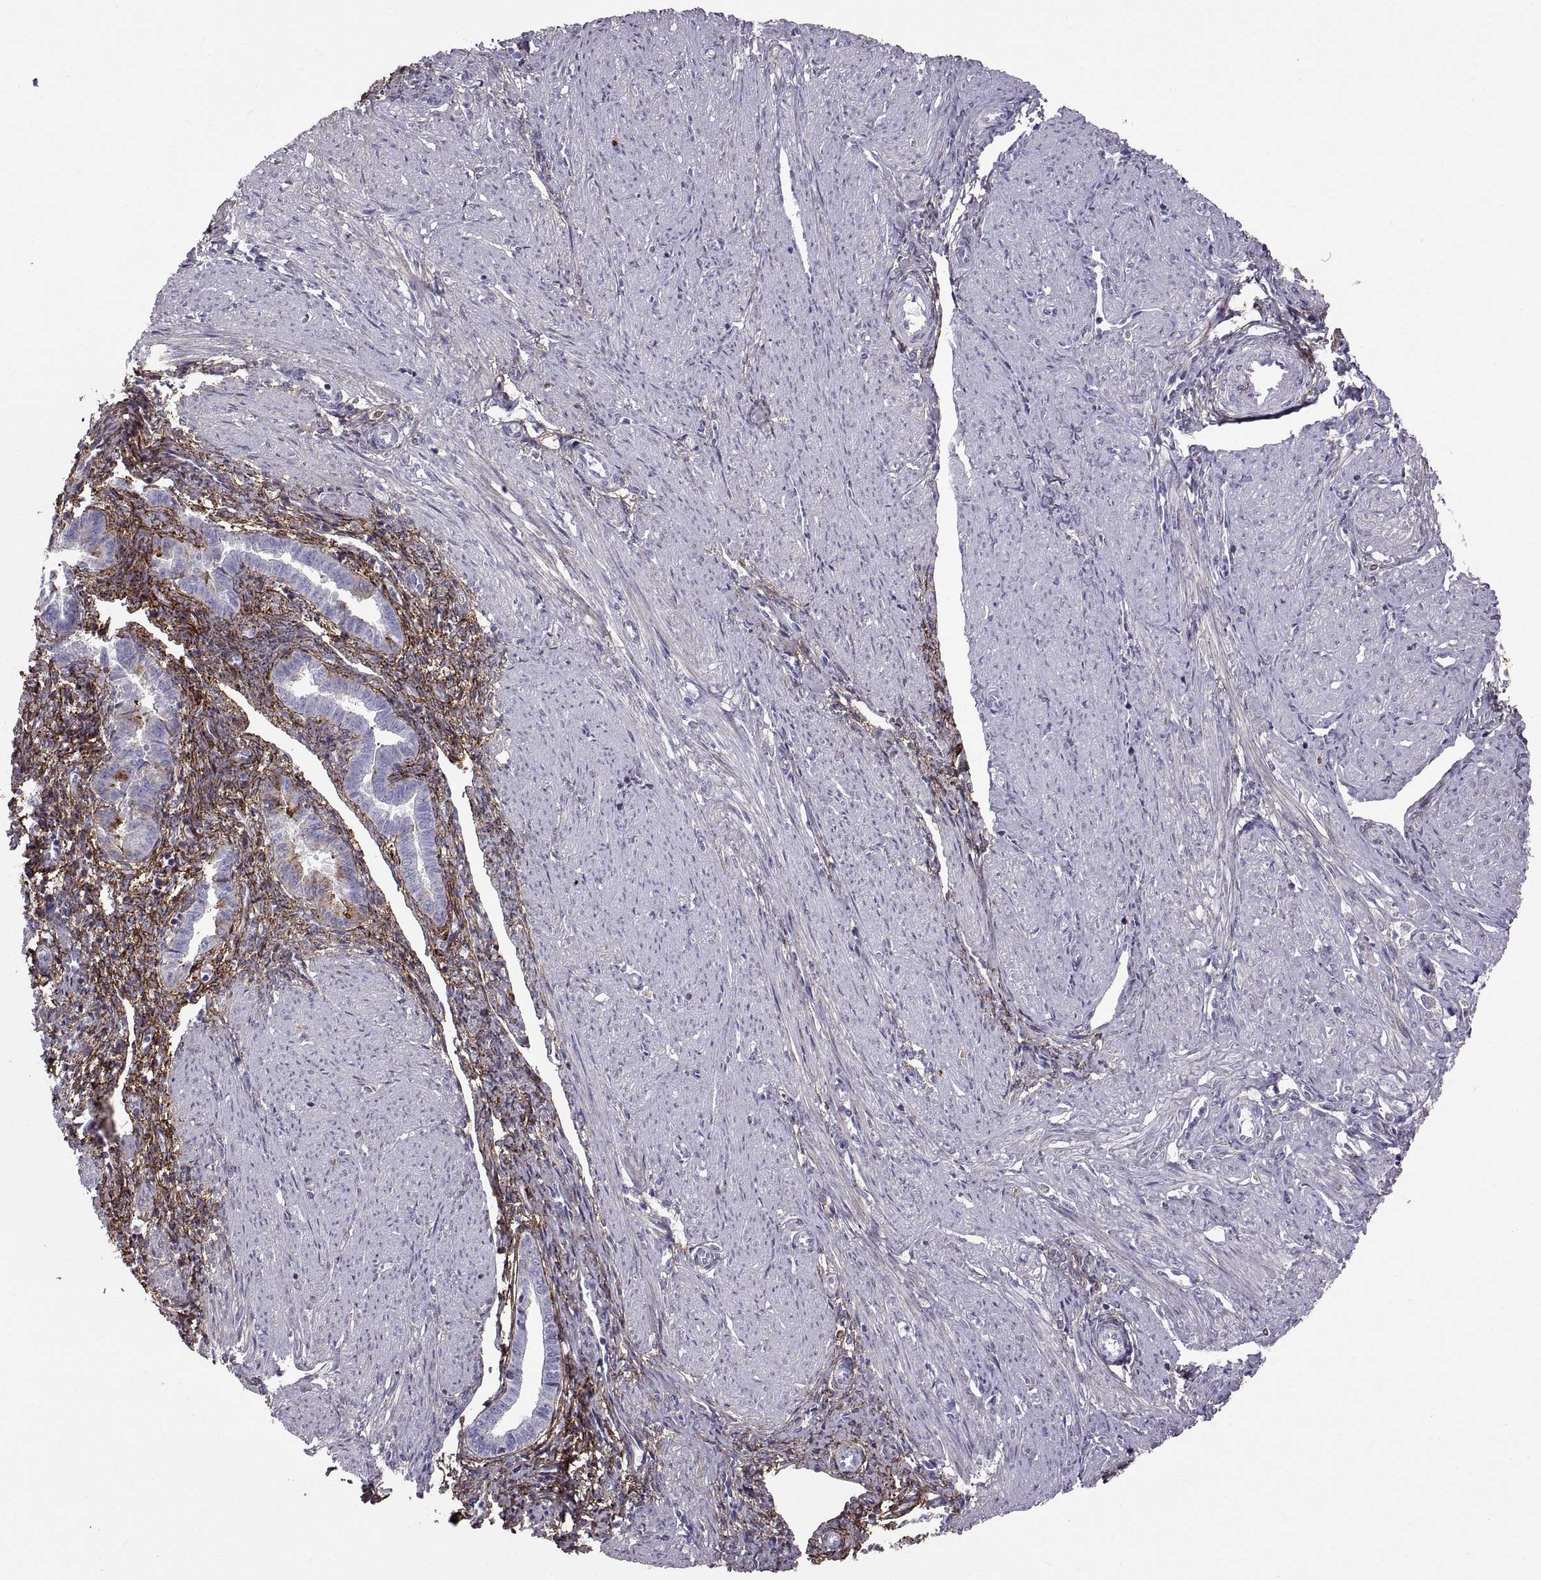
{"staining": {"intensity": "moderate", "quantity": "25%-75%", "location": "cytoplasmic/membranous"}, "tissue": "endometrium", "cell_type": "Cells in endometrial stroma", "image_type": "normal", "snomed": [{"axis": "morphology", "description": "Normal tissue, NOS"}, {"axis": "topography", "description": "Endometrium"}], "caption": "Endometrium was stained to show a protein in brown. There is medium levels of moderate cytoplasmic/membranous staining in about 25%-75% of cells in endometrial stroma.", "gene": "EMILIN2", "patient": {"sex": "female", "age": 37}}